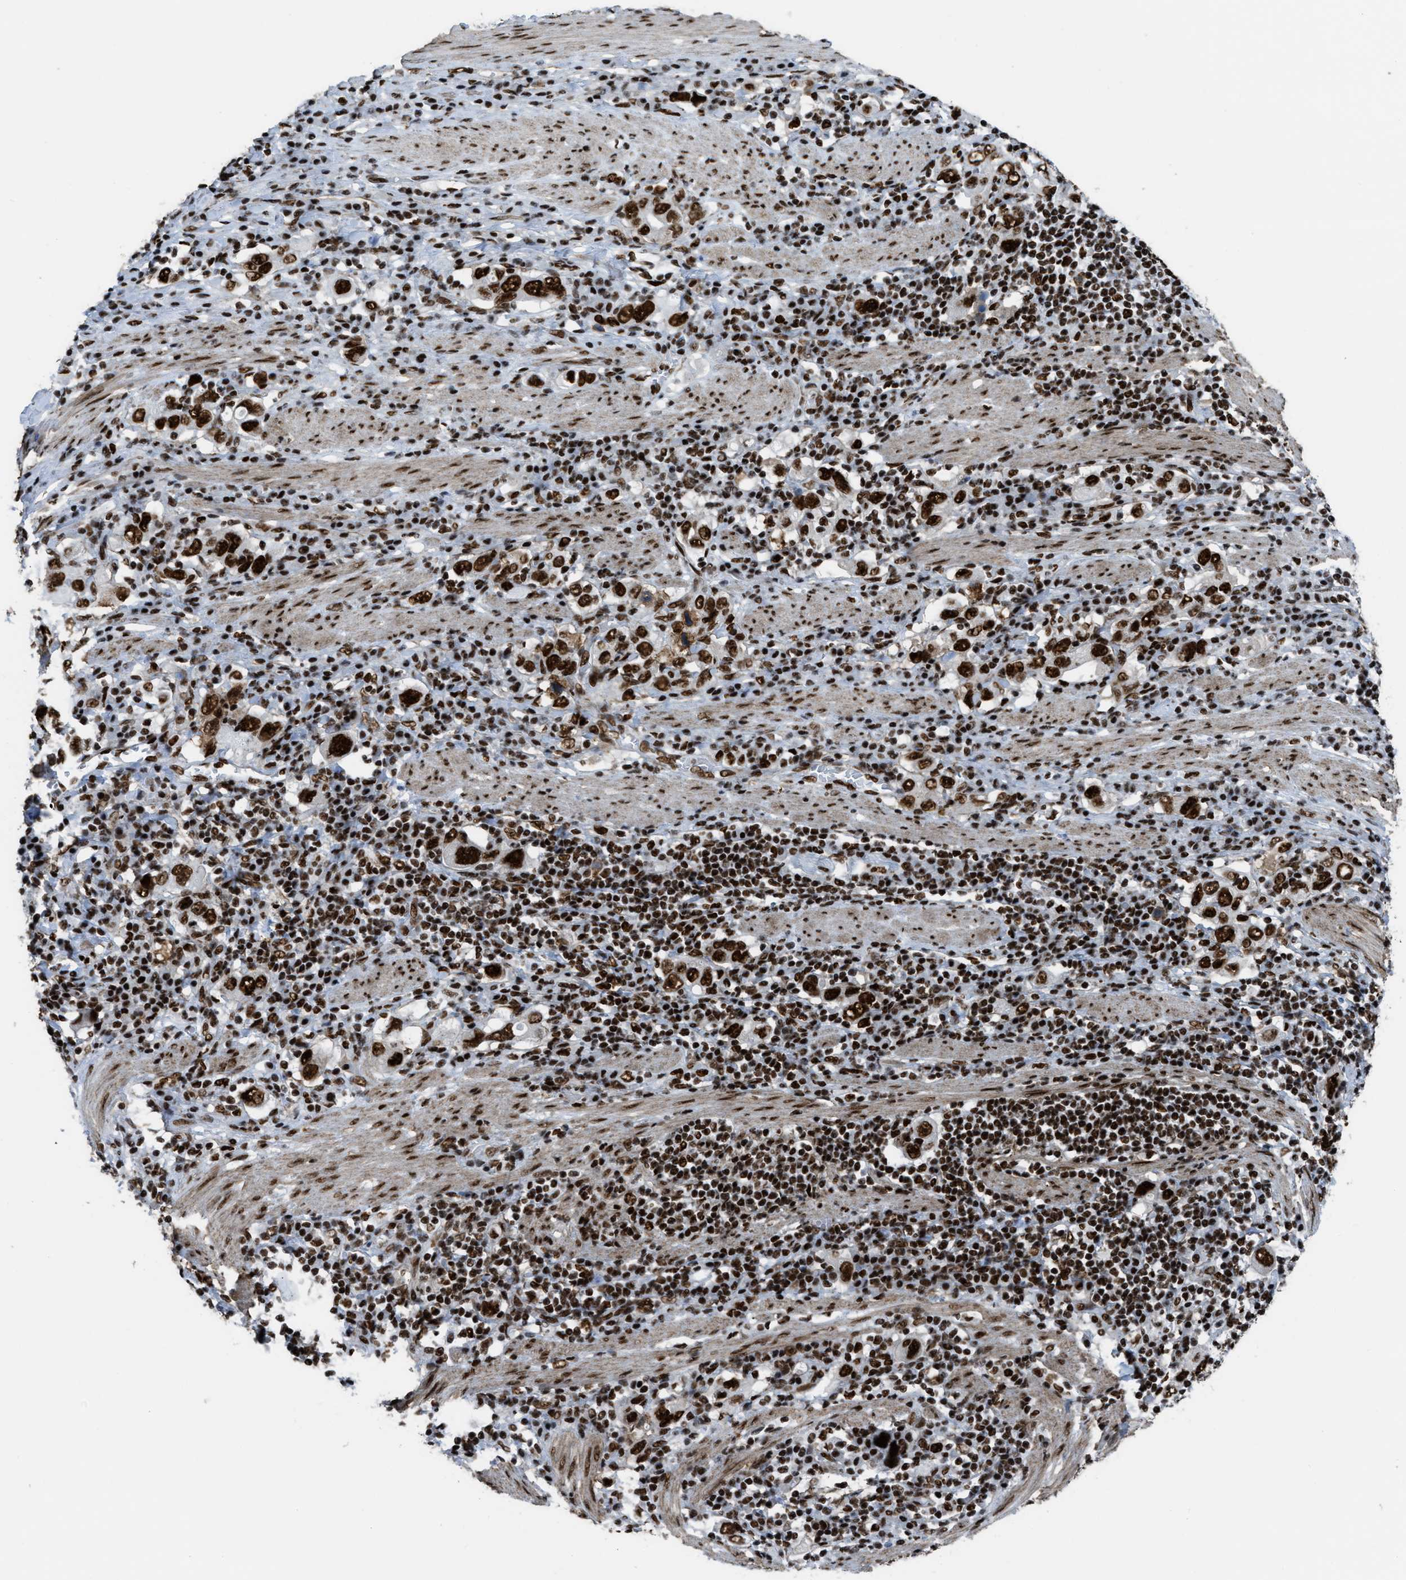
{"staining": {"intensity": "strong", "quantity": ">75%", "location": "nuclear"}, "tissue": "stomach cancer", "cell_type": "Tumor cells", "image_type": "cancer", "snomed": [{"axis": "morphology", "description": "Adenocarcinoma, NOS"}, {"axis": "topography", "description": "Stomach, upper"}], "caption": "Immunohistochemical staining of human stomach adenocarcinoma shows strong nuclear protein positivity in about >75% of tumor cells. The protein is stained brown, and the nuclei are stained in blue (DAB IHC with brightfield microscopy, high magnification).", "gene": "ZNF207", "patient": {"sex": "male", "age": 62}}